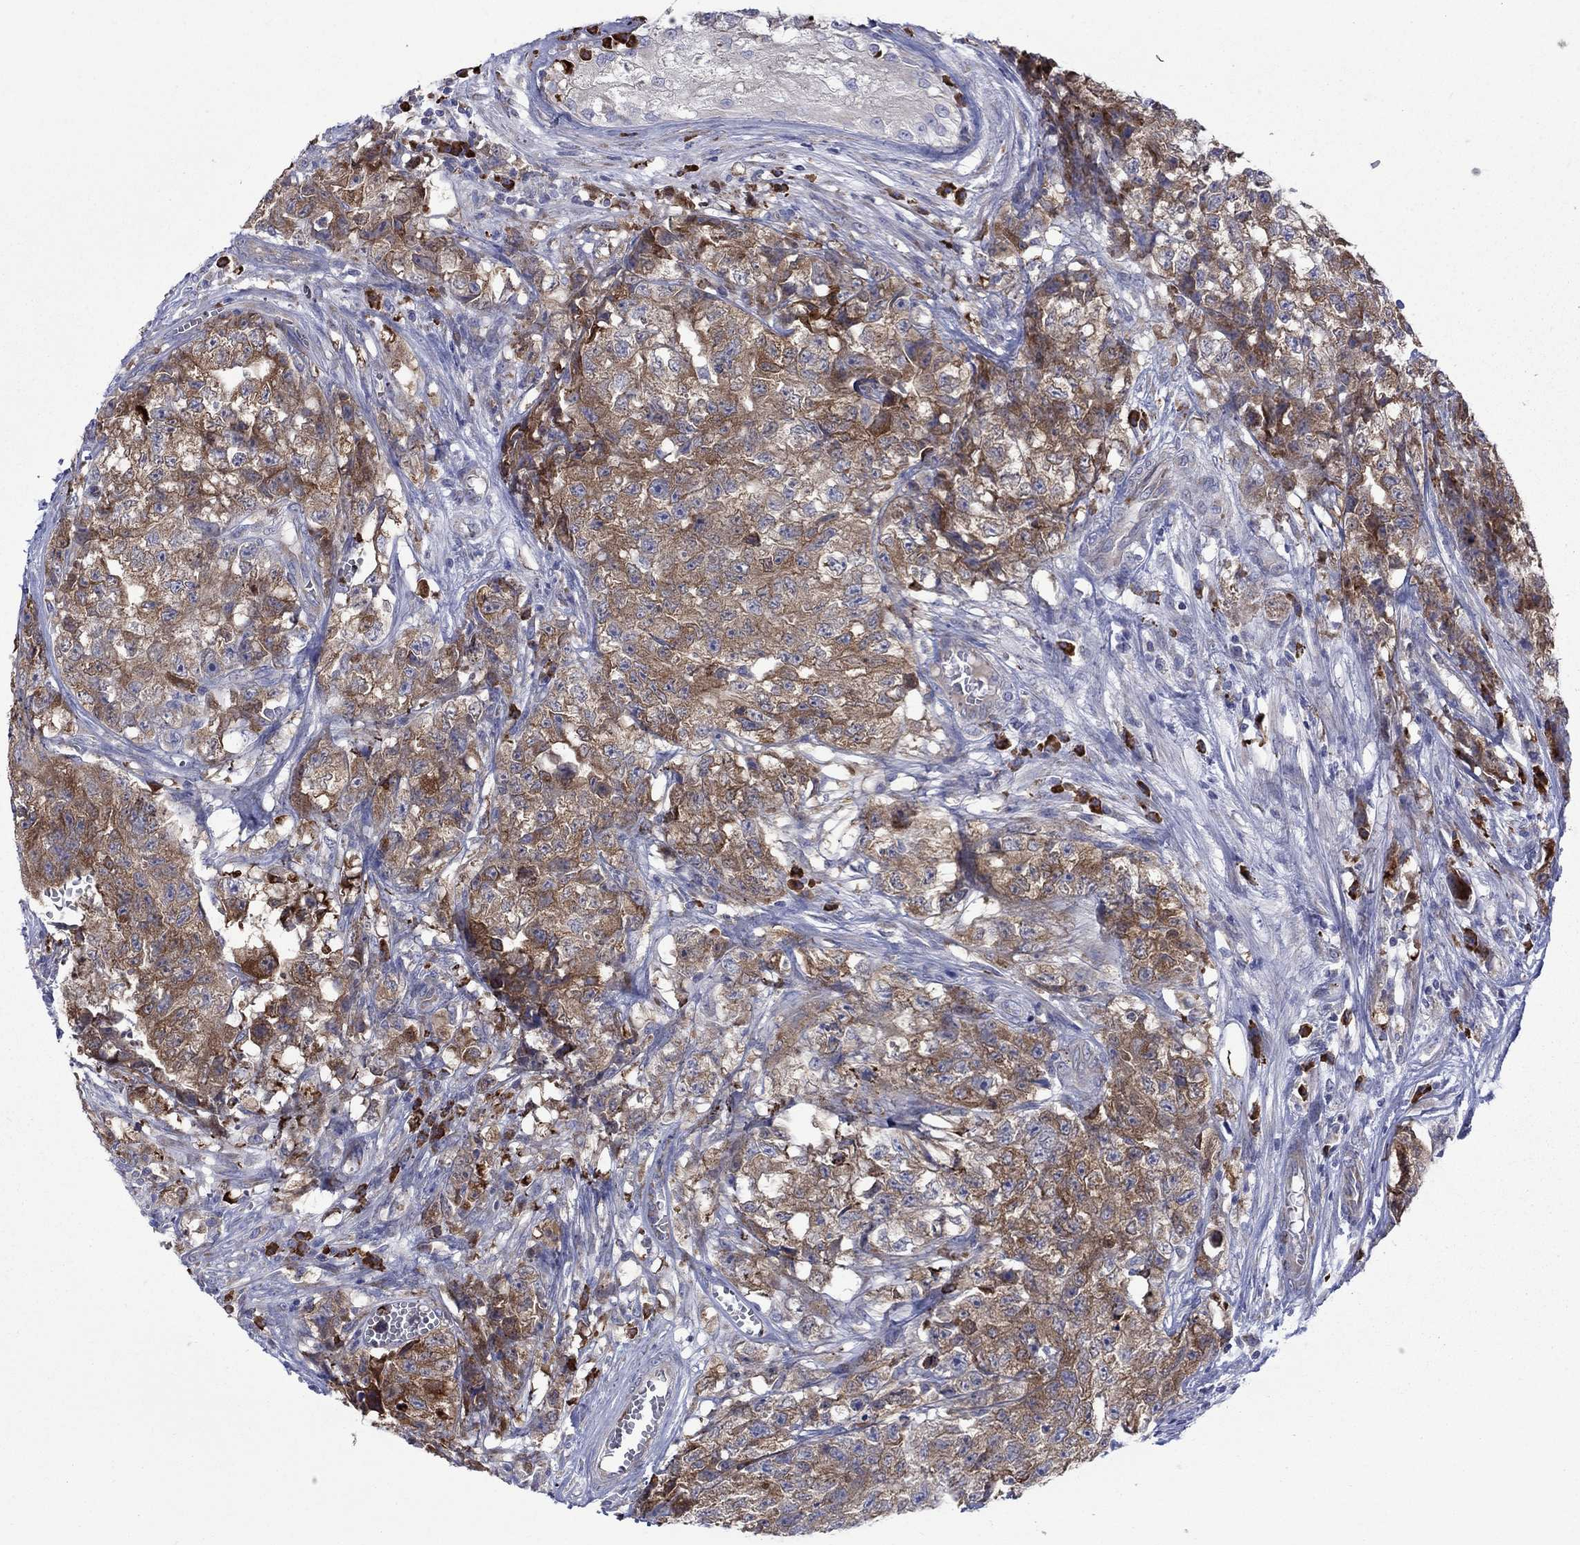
{"staining": {"intensity": "moderate", "quantity": ">75%", "location": "cytoplasmic/membranous"}, "tissue": "testis cancer", "cell_type": "Tumor cells", "image_type": "cancer", "snomed": [{"axis": "morphology", "description": "Seminoma, NOS"}, {"axis": "morphology", "description": "Carcinoma, Embryonal, NOS"}, {"axis": "topography", "description": "Testis"}], "caption": "Immunohistochemical staining of testis cancer reveals medium levels of moderate cytoplasmic/membranous expression in about >75% of tumor cells.", "gene": "ASNS", "patient": {"sex": "male", "age": 22}}